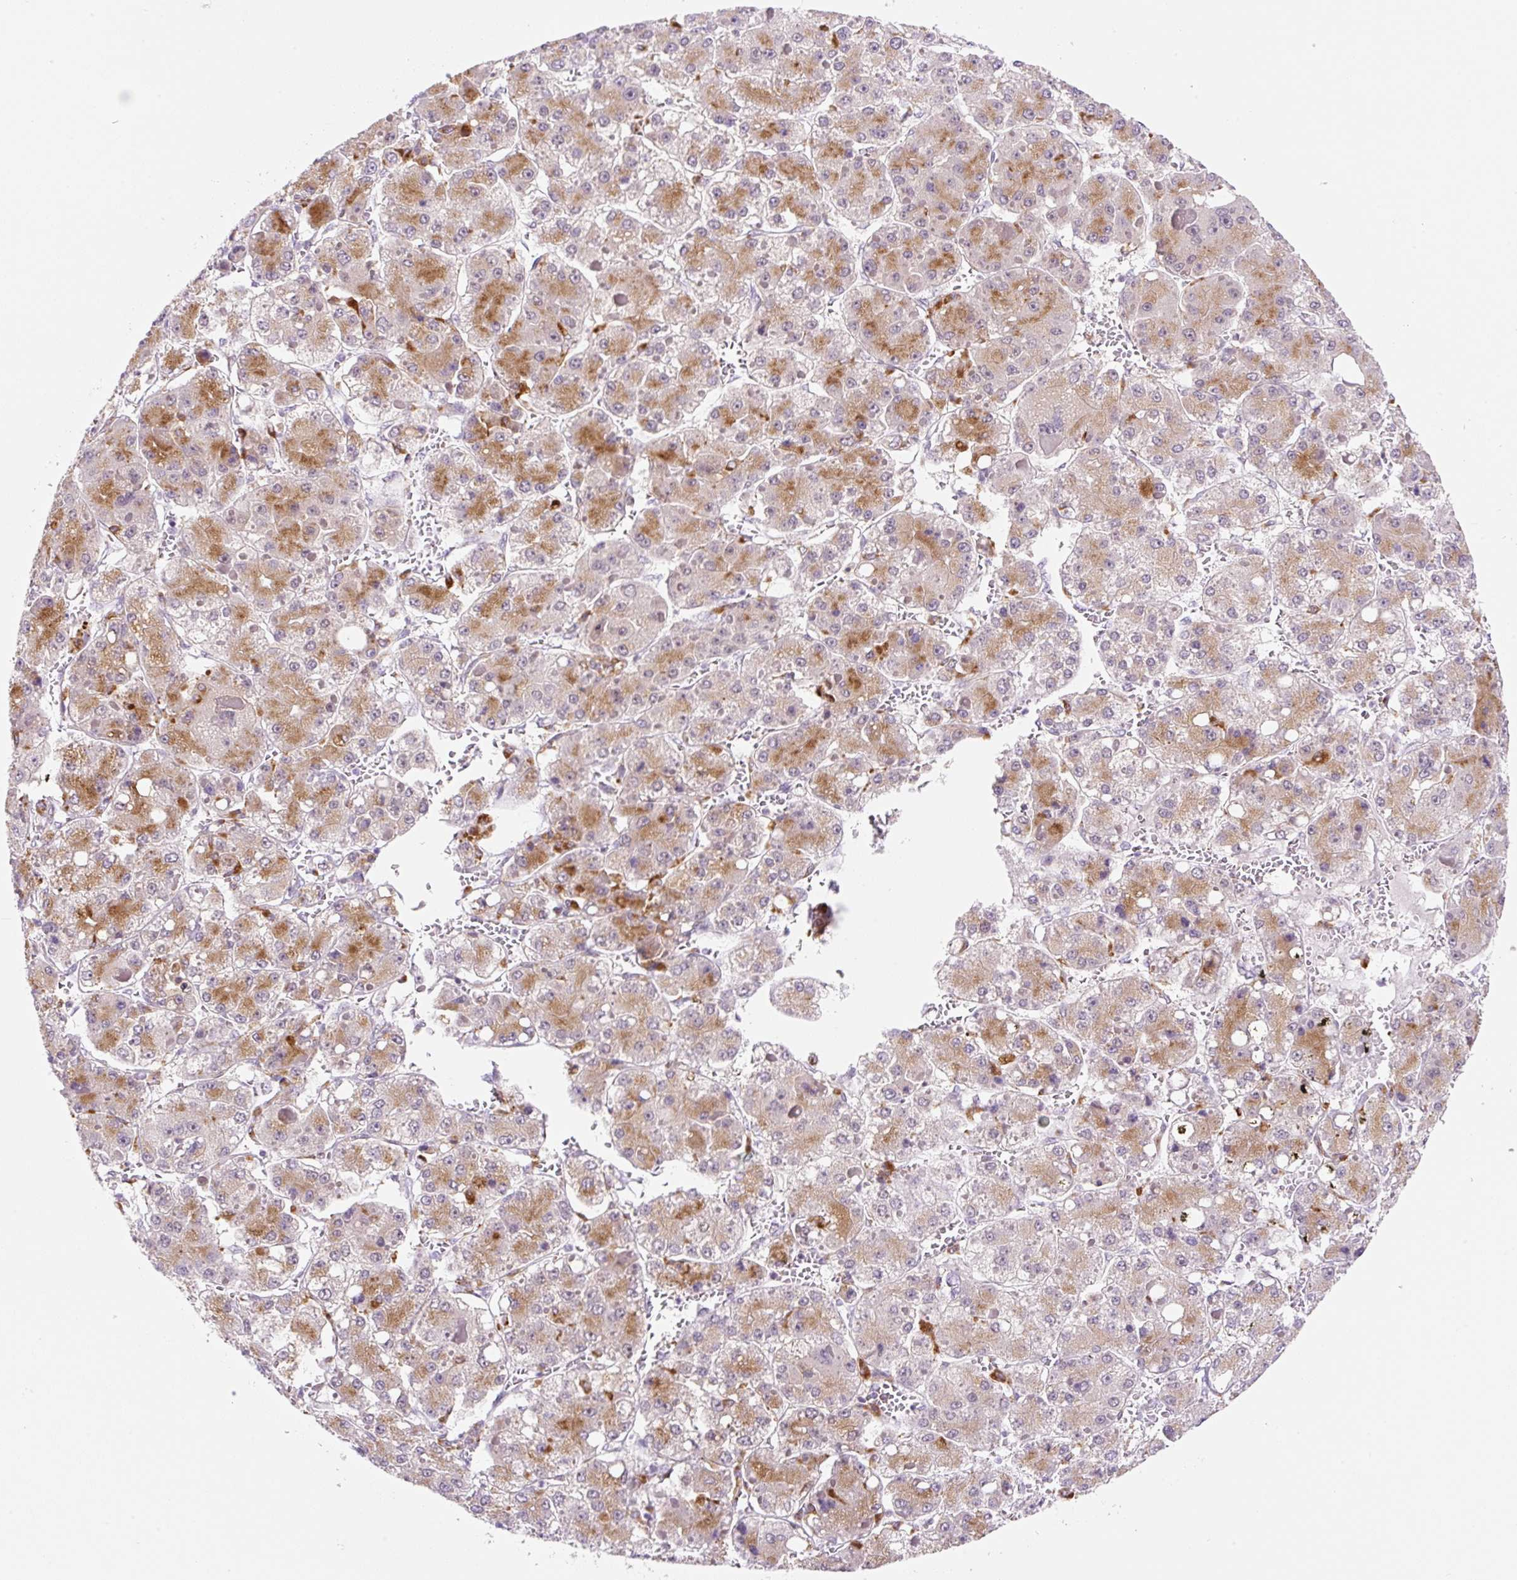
{"staining": {"intensity": "moderate", "quantity": "25%-75%", "location": "cytoplasmic/membranous"}, "tissue": "liver cancer", "cell_type": "Tumor cells", "image_type": "cancer", "snomed": [{"axis": "morphology", "description": "Carcinoma, Hepatocellular, NOS"}, {"axis": "topography", "description": "Liver"}], "caption": "Immunohistochemical staining of liver cancer (hepatocellular carcinoma) displays medium levels of moderate cytoplasmic/membranous protein expression in about 25%-75% of tumor cells.", "gene": "CEBPZOS", "patient": {"sex": "female", "age": 73}}